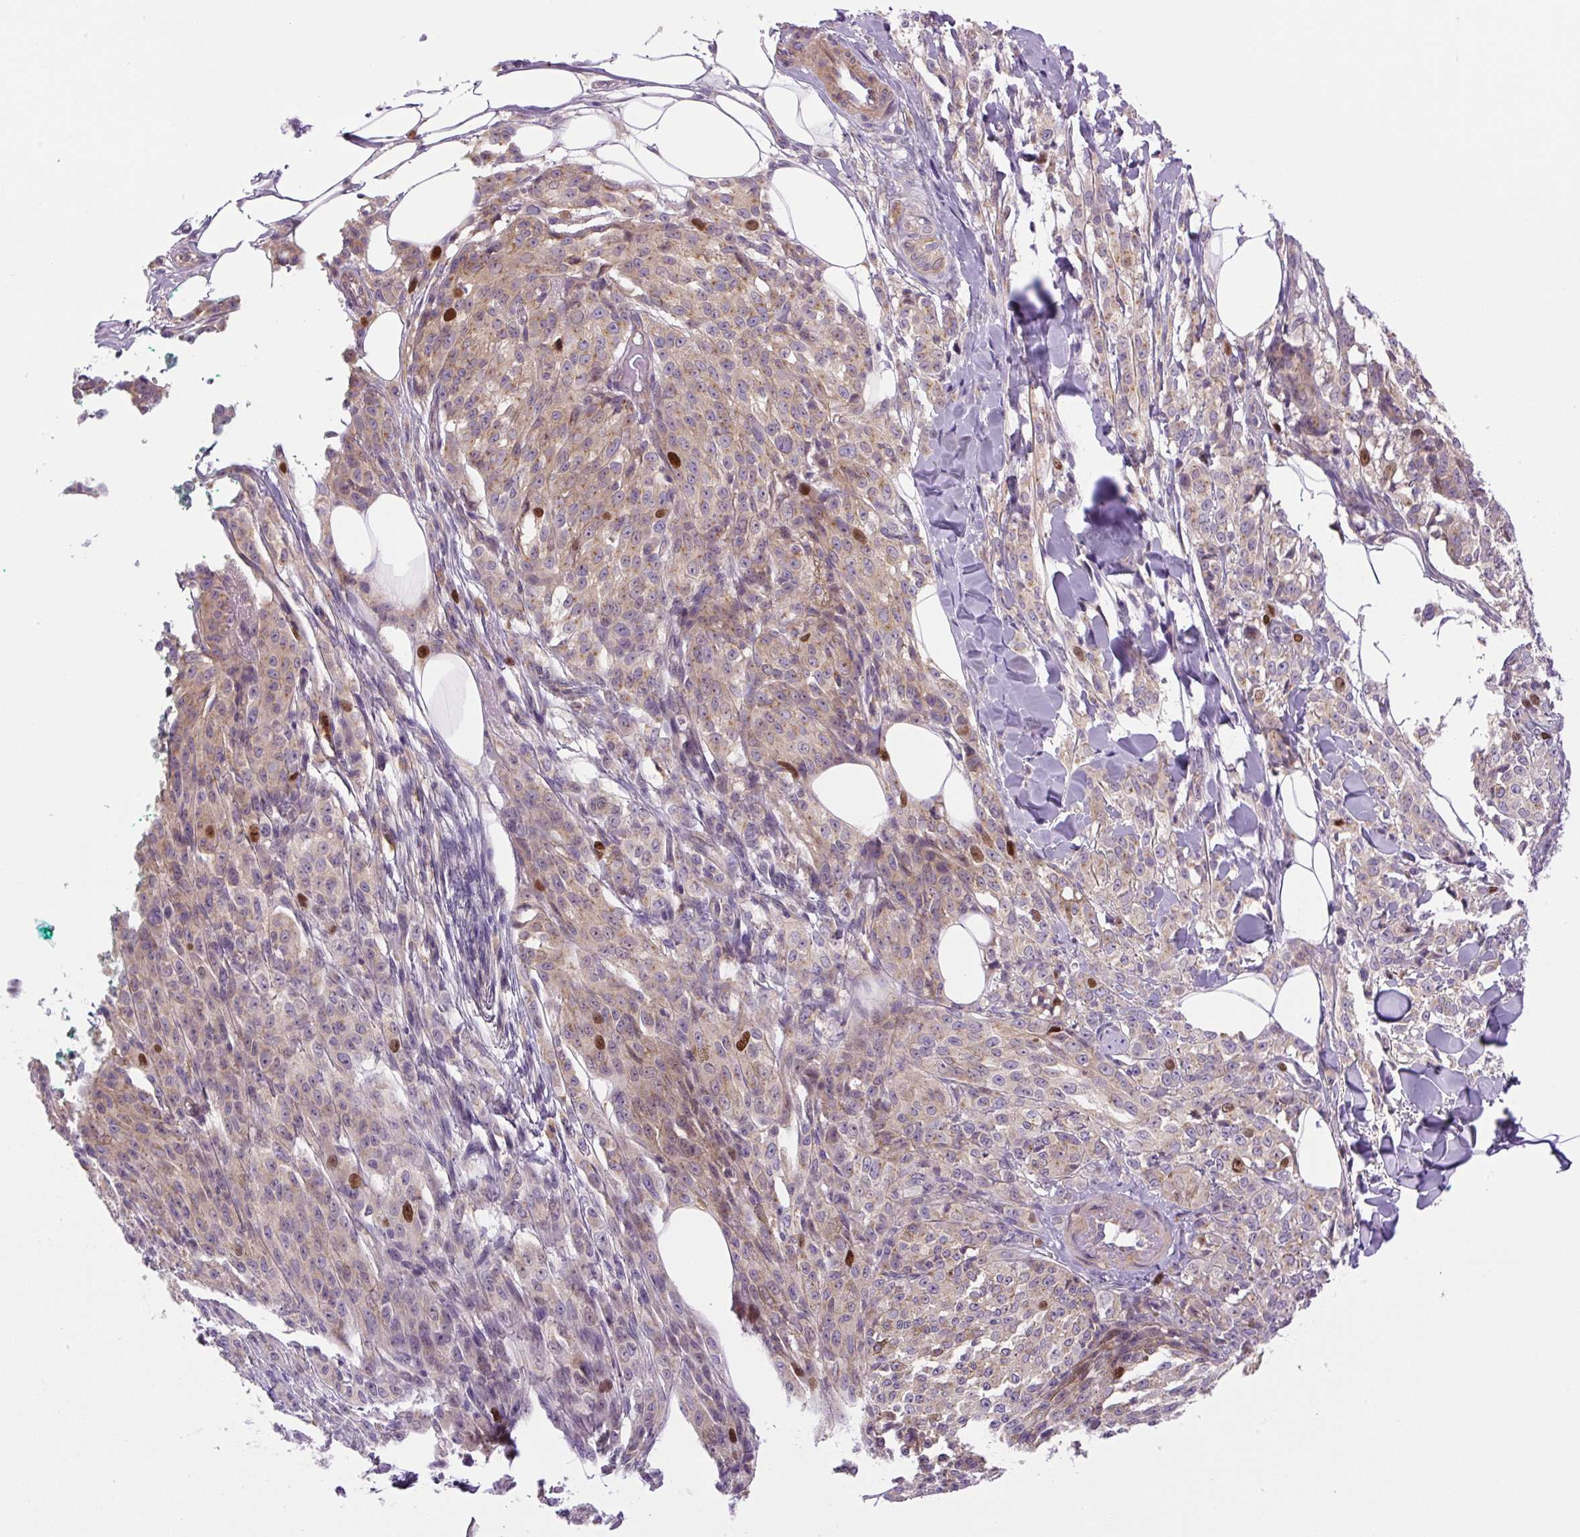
{"staining": {"intensity": "strong", "quantity": "<25%", "location": "nuclear"}, "tissue": "melanoma", "cell_type": "Tumor cells", "image_type": "cancer", "snomed": [{"axis": "morphology", "description": "Malignant melanoma, NOS"}, {"axis": "topography", "description": "Skin"}], "caption": "Tumor cells exhibit medium levels of strong nuclear staining in approximately <25% of cells in melanoma.", "gene": "KIFC1", "patient": {"sex": "female", "age": 52}}